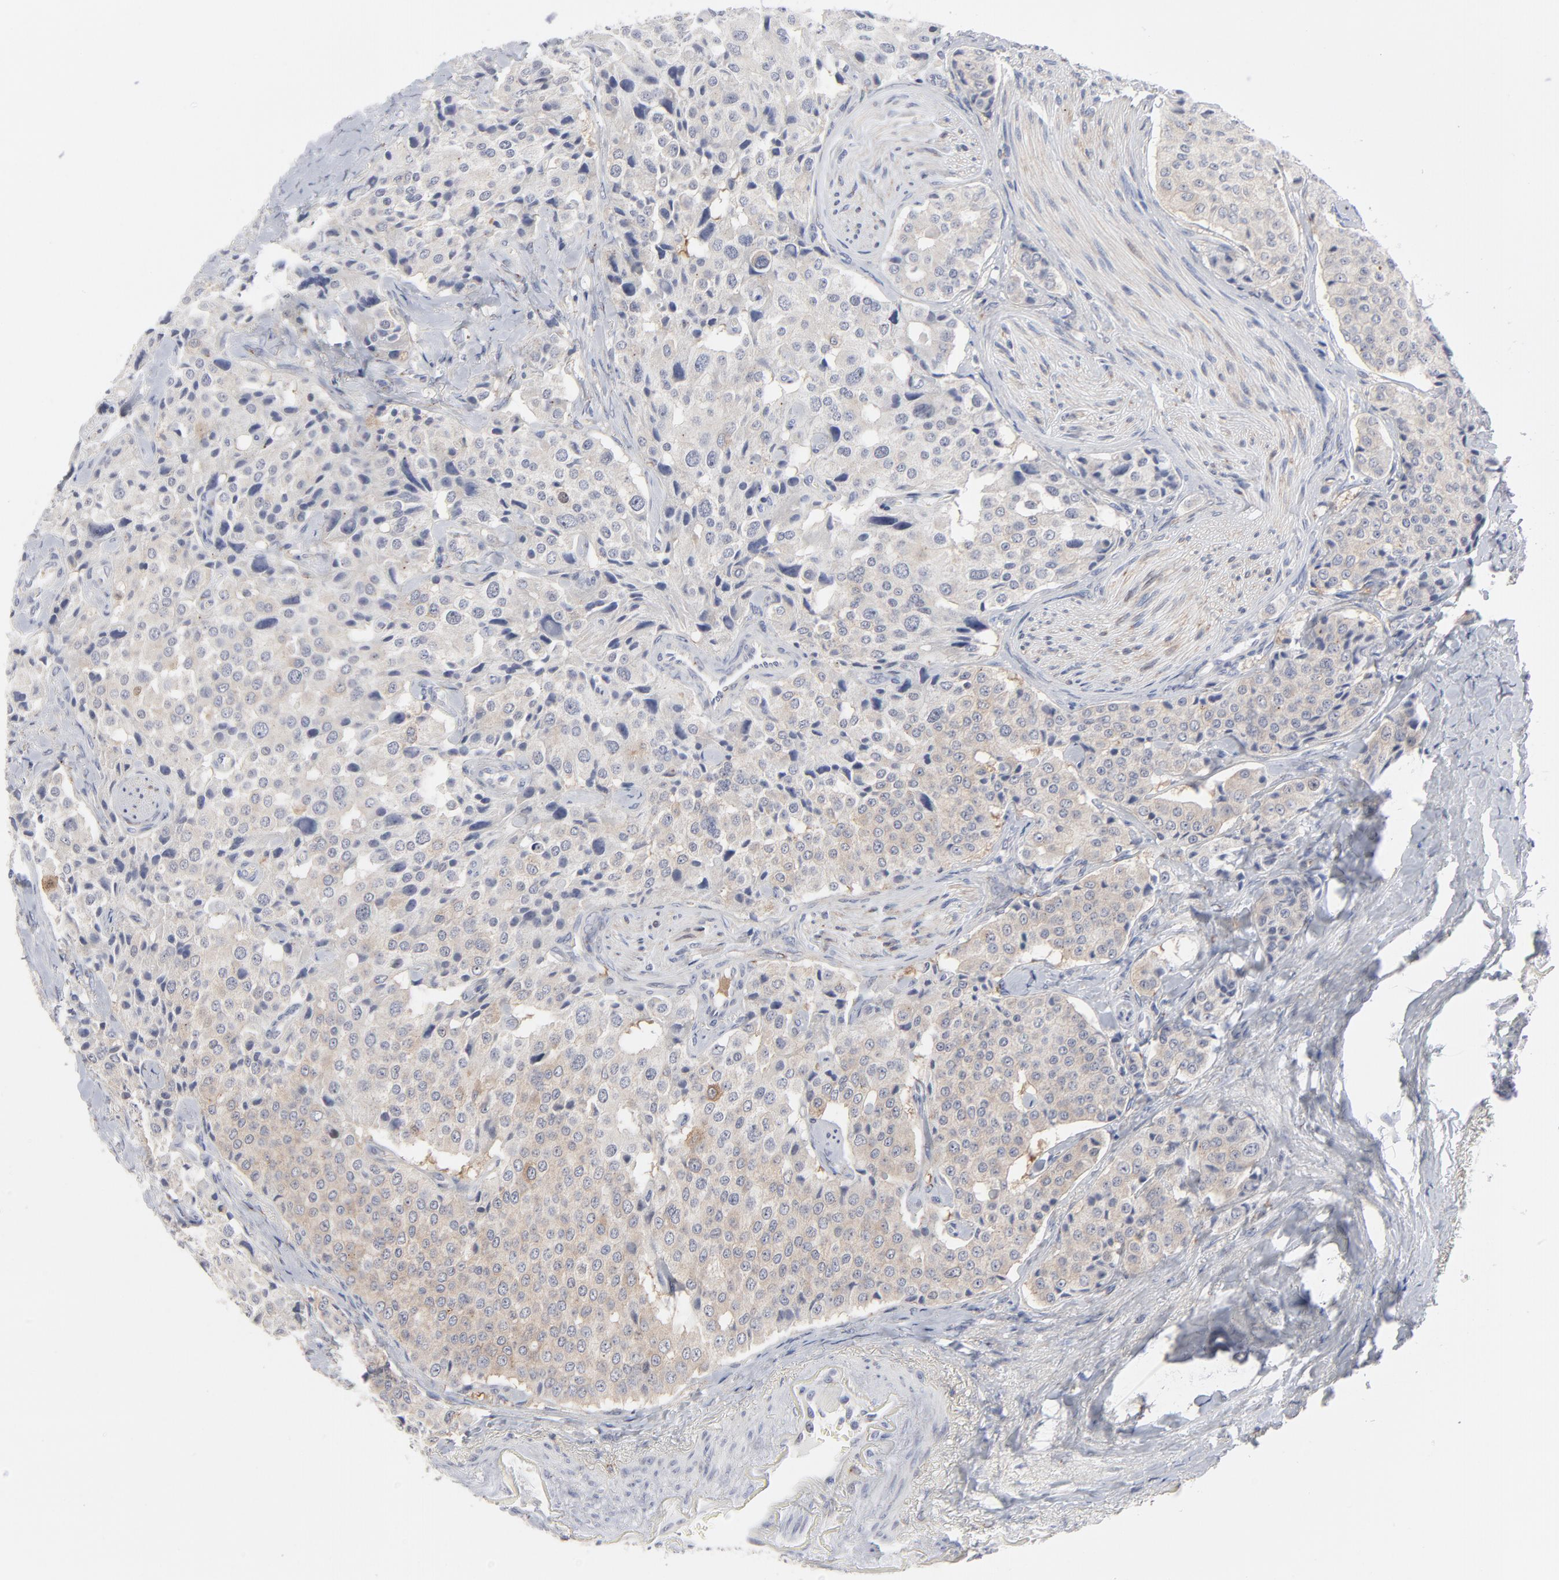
{"staining": {"intensity": "moderate", "quantity": "<25%", "location": "cytoplasmic/membranous"}, "tissue": "carcinoid", "cell_type": "Tumor cells", "image_type": "cancer", "snomed": [{"axis": "morphology", "description": "Carcinoid, malignant, NOS"}, {"axis": "topography", "description": "Colon"}], "caption": "High-magnification brightfield microscopy of malignant carcinoid stained with DAB (3,3'-diaminobenzidine) (brown) and counterstained with hematoxylin (blue). tumor cells exhibit moderate cytoplasmic/membranous staining is seen in about<25% of cells.", "gene": "AURKA", "patient": {"sex": "female", "age": 61}}